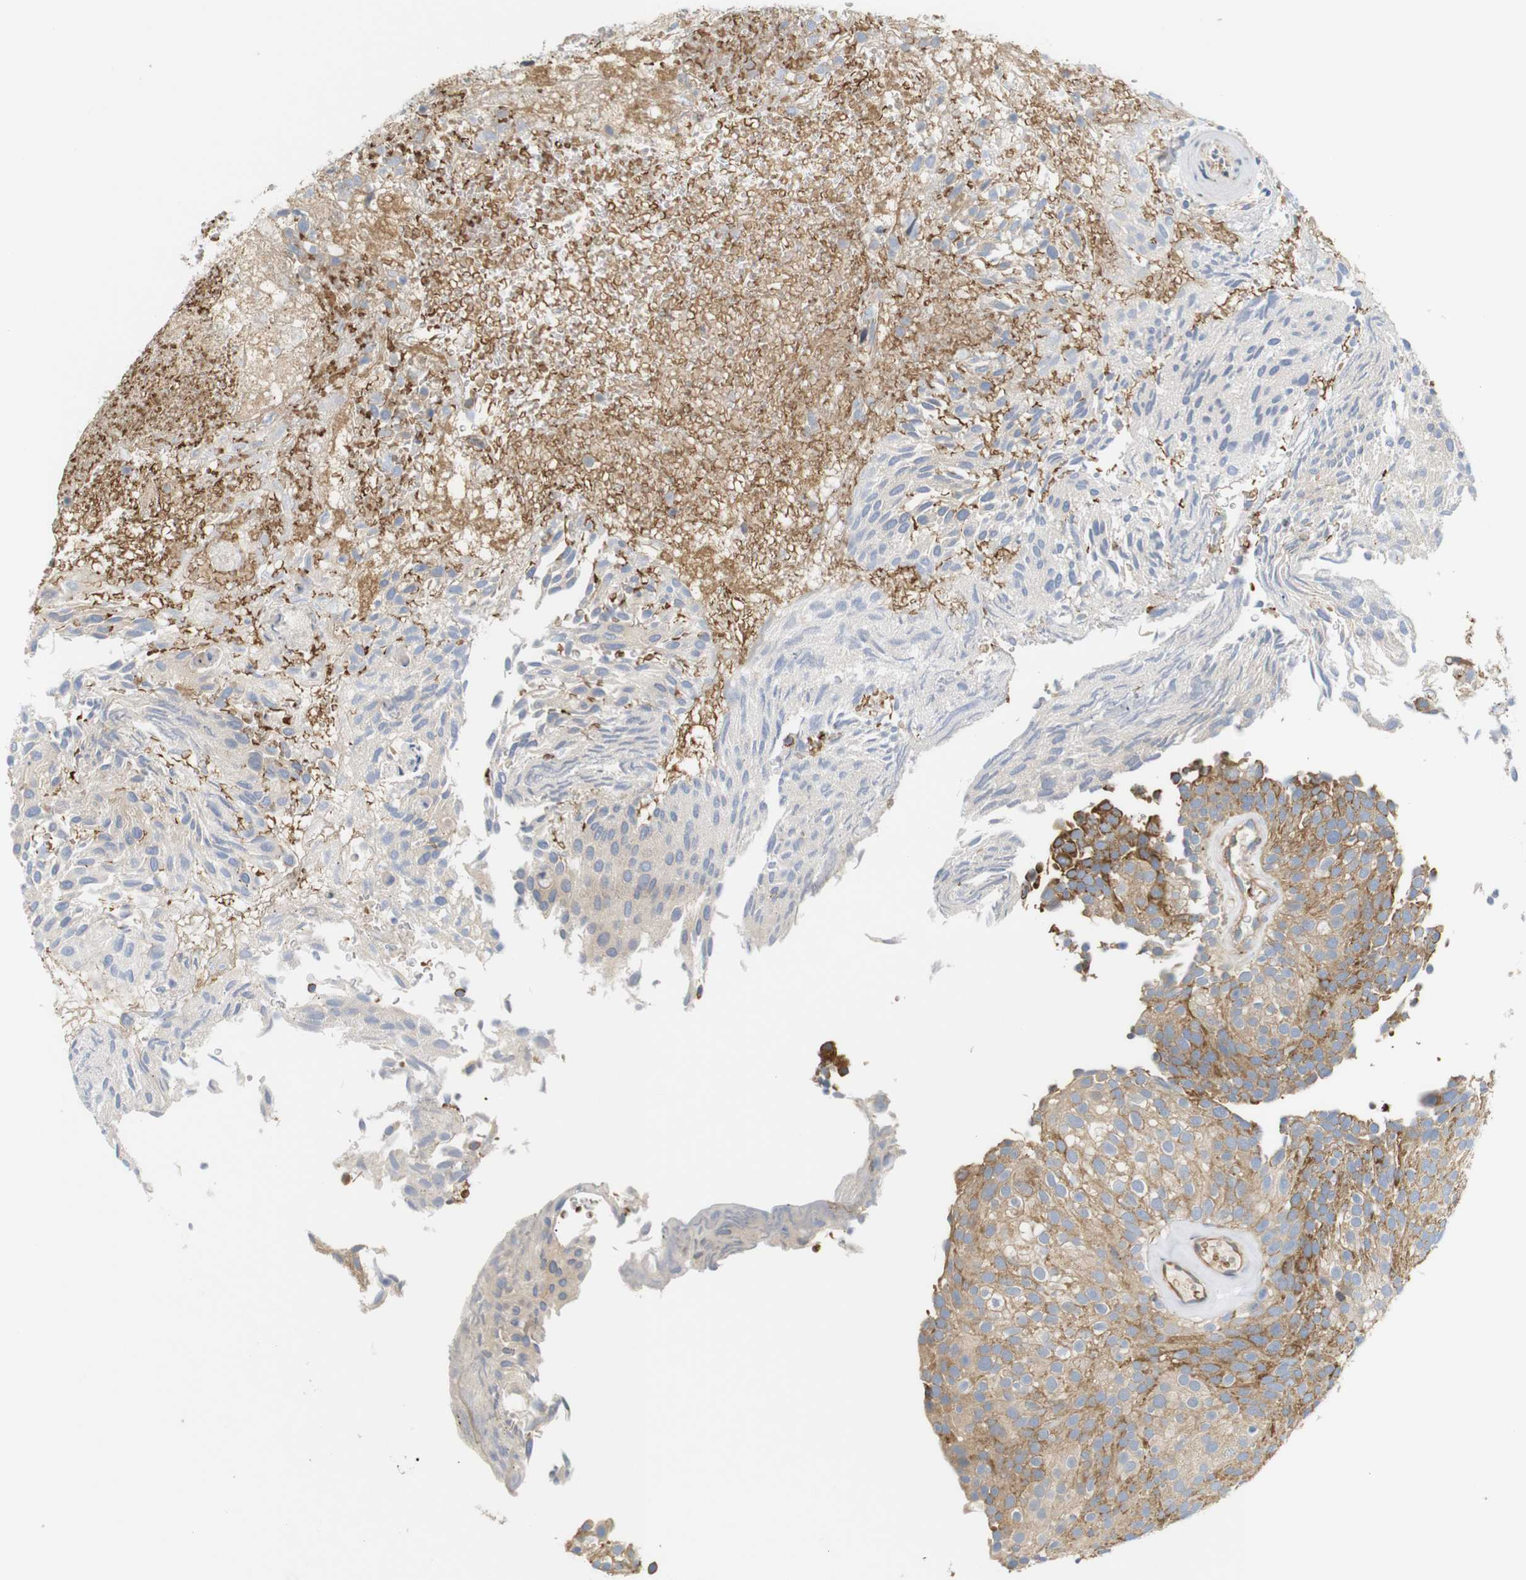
{"staining": {"intensity": "moderate", "quantity": ">75%", "location": "cytoplasmic/membranous"}, "tissue": "urothelial cancer", "cell_type": "Tumor cells", "image_type": "cancer", "snomed": [{"axis": "morphology", "description": "Urothelial carcinoma, Low grade"}, {"axis": "topography", "description": "Urinary bladder"}], "caption": "Tumor cells demonstrate moderate cytoplasmic/membranous positivity in about >75% of cells in low-grade urothelial carcinoma.", "gene": "RPTOR", "patient": {"sex": "male", "age": 78}}